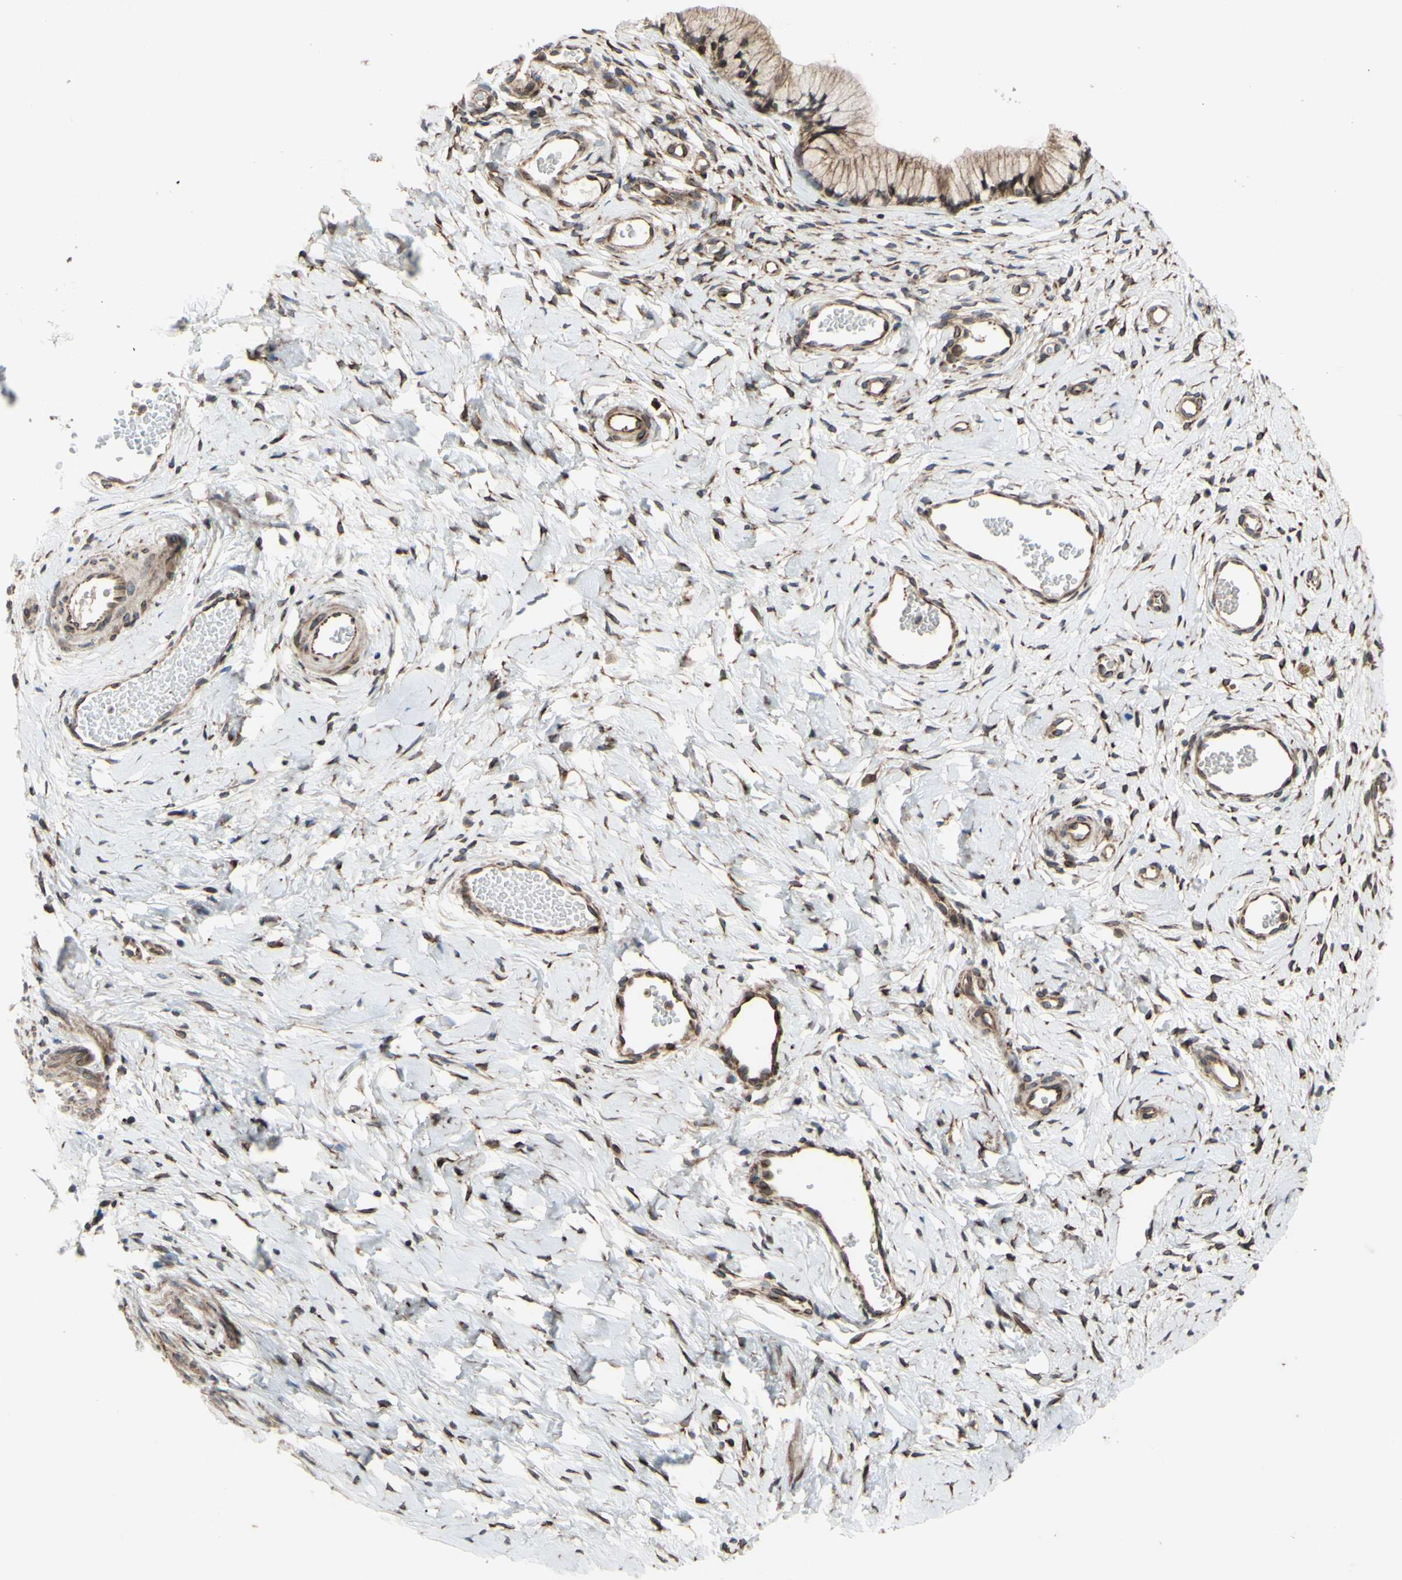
{"staining": {"intensity": "moderate", "quantity": ">75%", "location": "cytoplasmic/membranous"}, "tissue": "cervix", "cell_type": "Glandular cells", "image_type": "normal", "snomed": [{"axis": "morphology", "description": "Normal tissue, NOS"}, {"axis": "topography", "description": "Cervix"}], "caption": "This photomicrograph displays immunohistochemistry (IHC) staining of unremarkable cervix, with medium moderate cytoplasmic/membranous positivity in approximately >75% of glandular cells.", "gene": "PRAF2", "patient": {"sex": "female", "age": 65}}